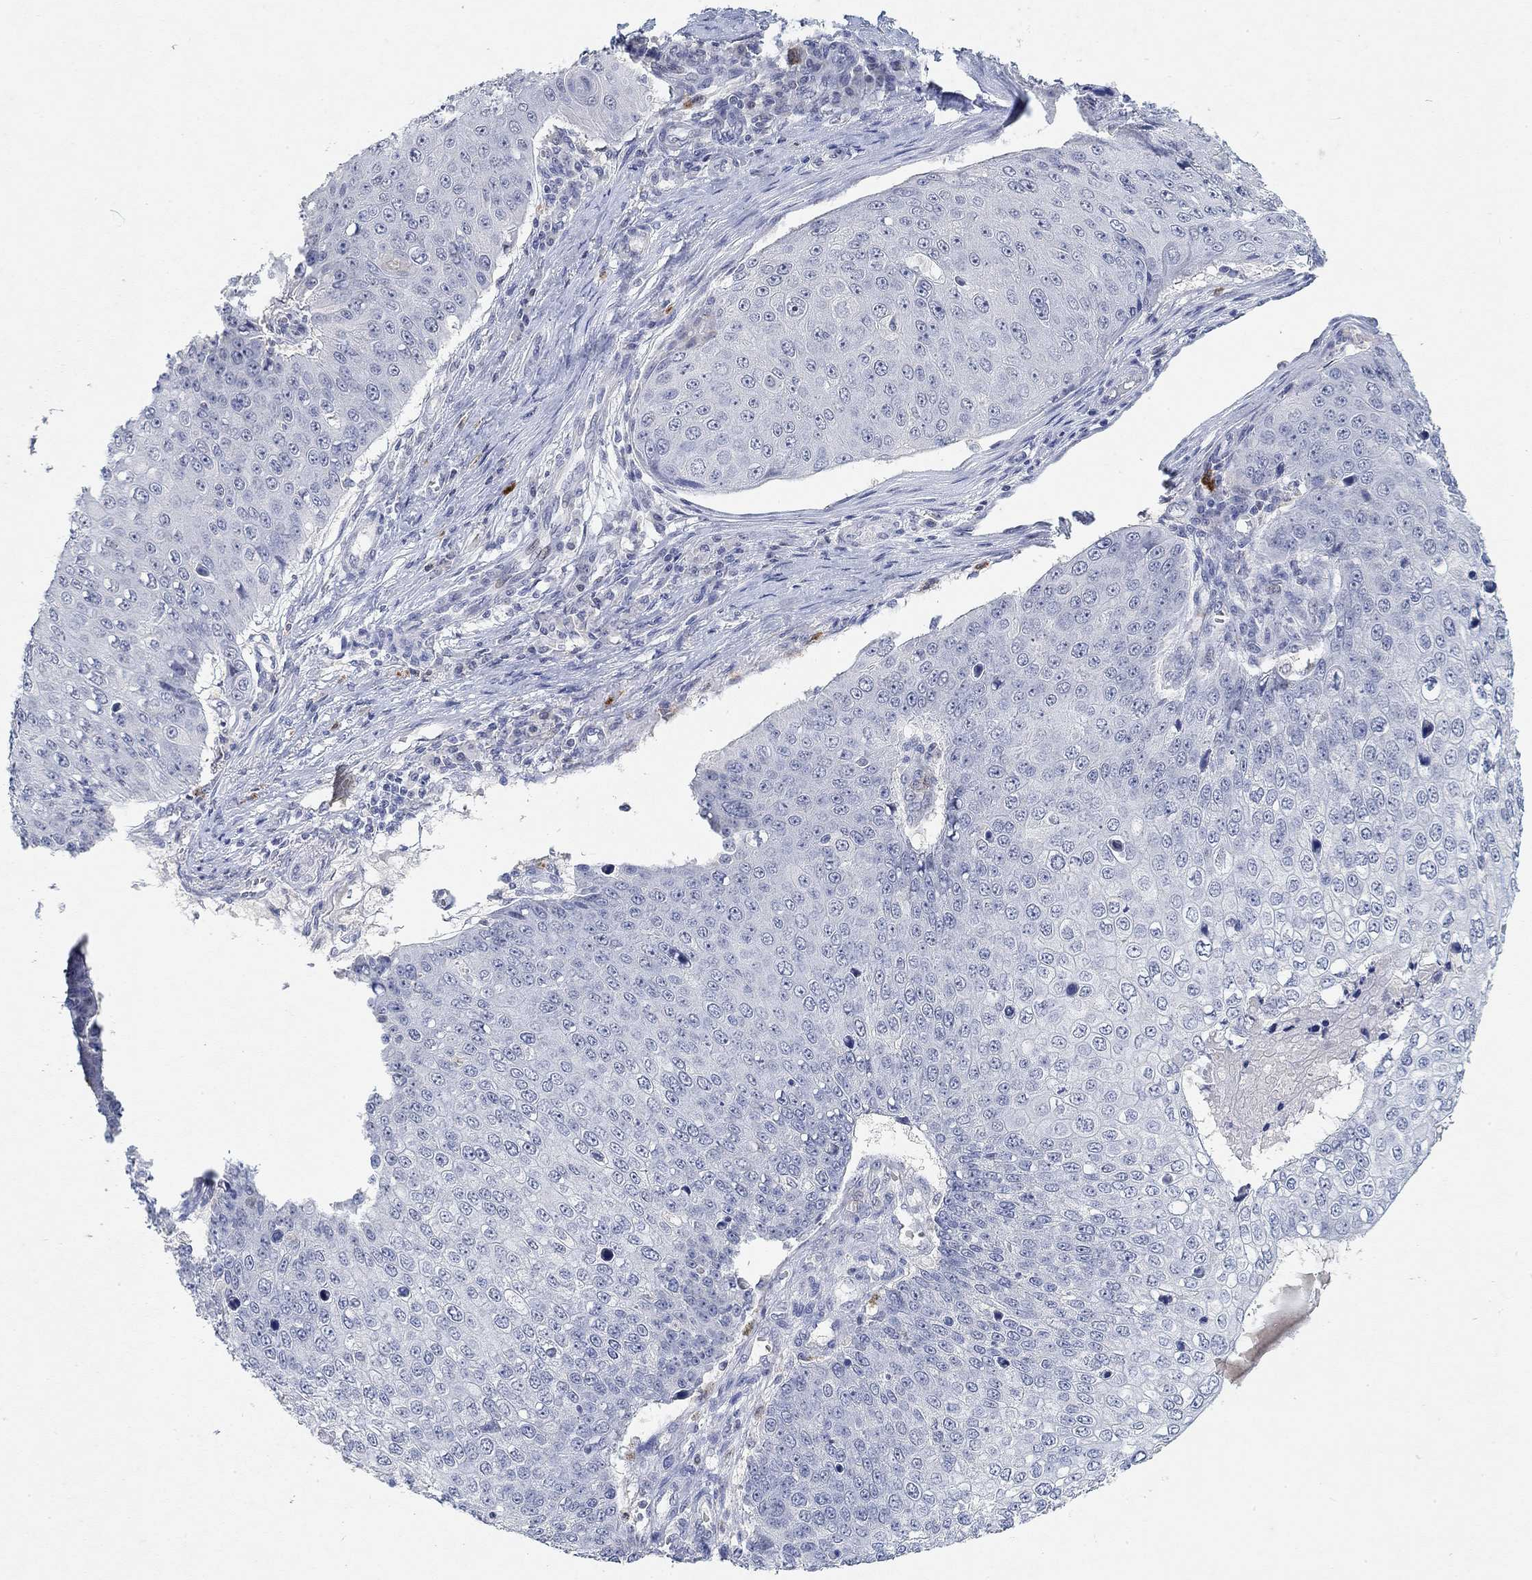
{"staining": {"intensity": "negative", "quantity": "none", "location": "none"}, "tissue": "skin cancer", "cell_type": "Tumor cells", "image_type": "cancer", "snomed": [{"axis": "morphology", "description": "Squamous cell carcinoma, NOS"}, {"axis": "topography", "description": "Skin"}], "caption": "IHC photomicrograph of neoplastic tissue: human squamous cell carcinoma (skin) stained with DAB reveals no significant protein staining in tumor cells. (Stains: DAB immunohistochemistry (IHC) with hematoxylin counter stain, Microscopy: brightfield microscopy at high magnification).", "gene": "VAT1L", "patient": {"sex": "male", "age": 71}}